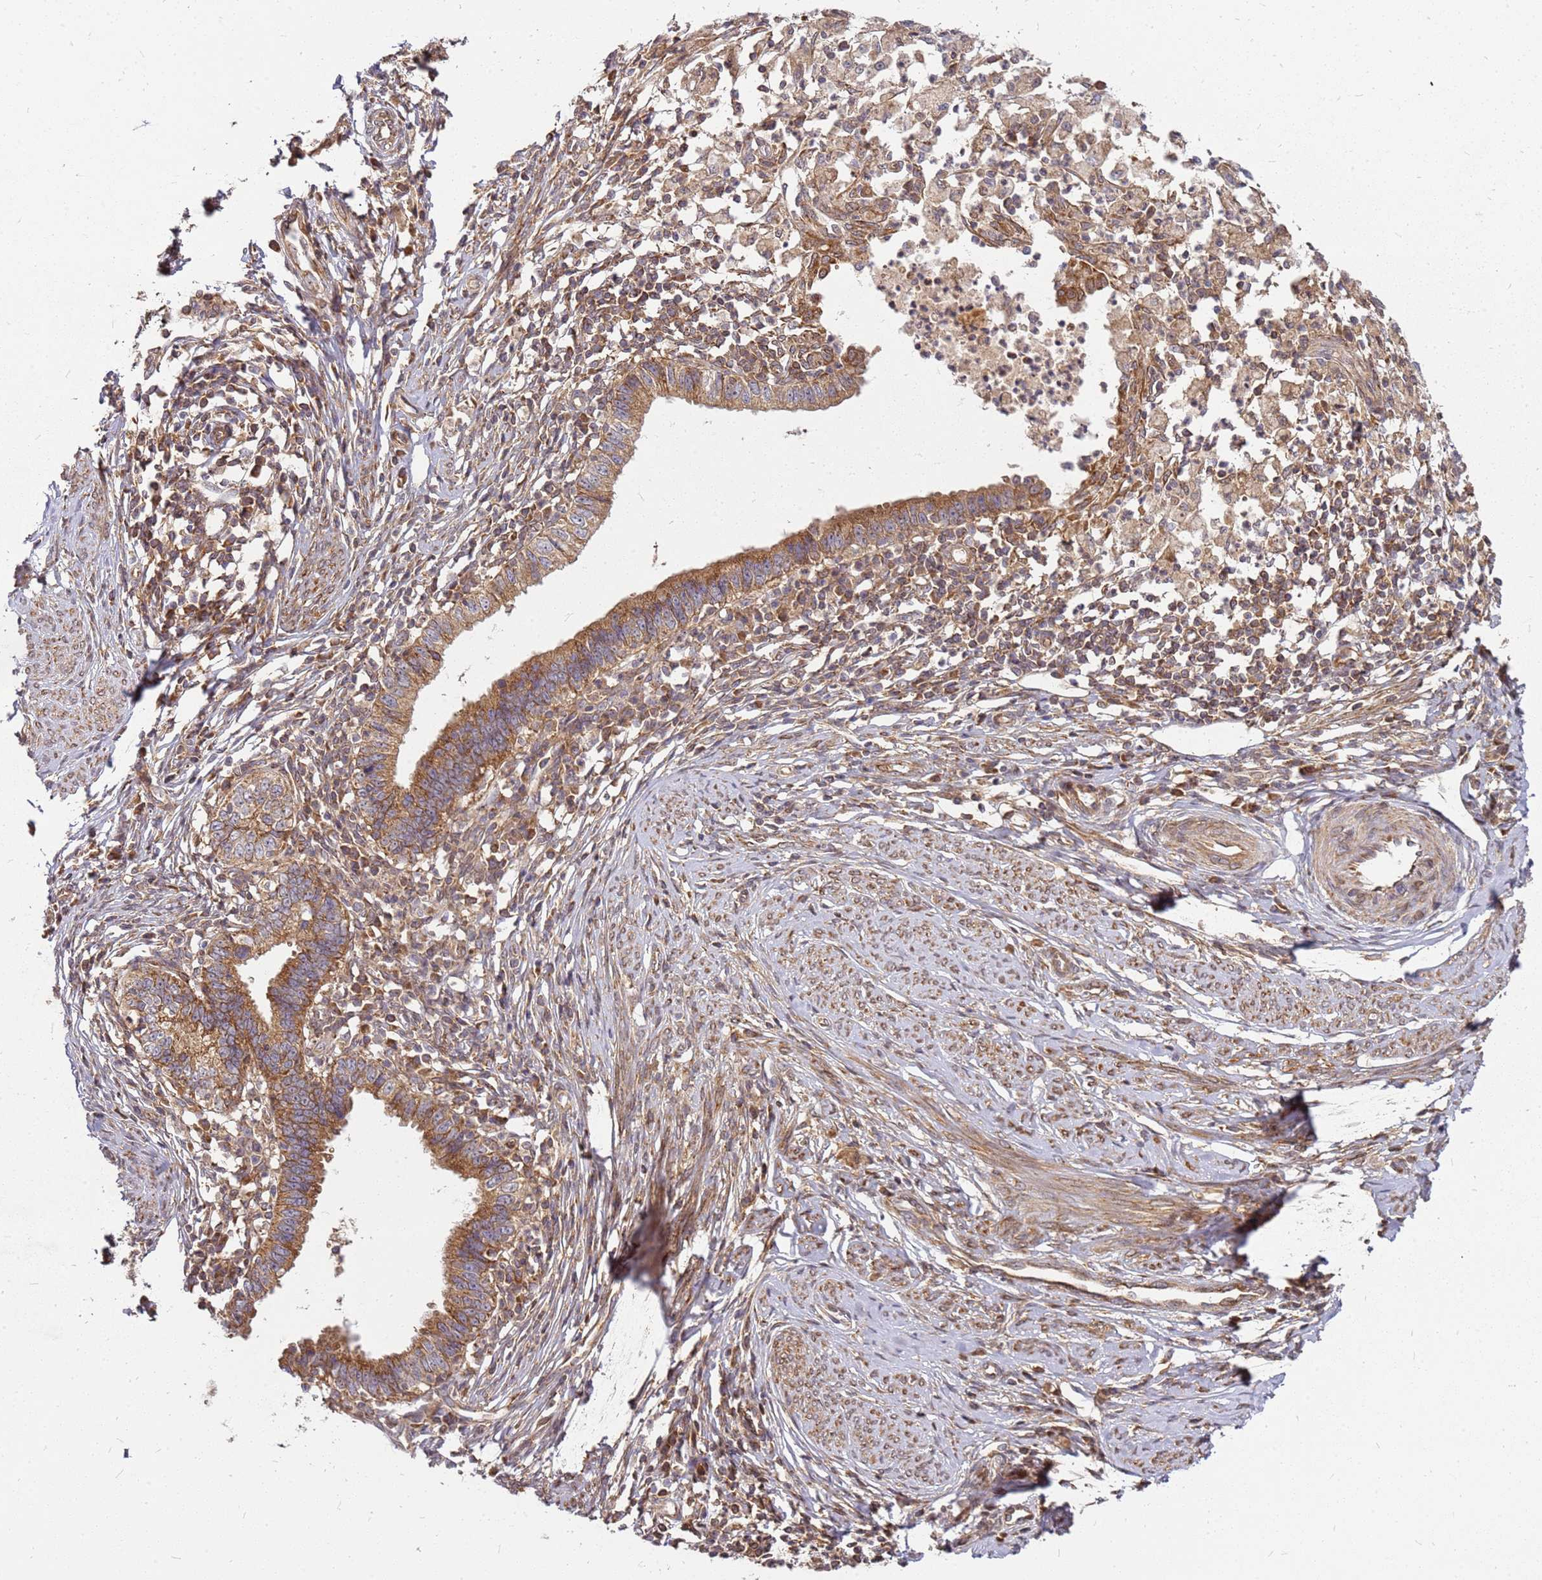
{"staining": {"intensity": "moderate", "quantity": ">75%", "location": "cytoplasmic/membranous"}, "tissue": "cervical cancer", "cell_type": "Tumor cells", "image_type": "cancer", "snomed": [{"axis": "morphology", "description": "Adenocarcinoma, NOS"}, {"axis": "topography", "description": "Cervix"}], "caption": "Tumor cells reveal medium levels of moderate cytoplasmic/membranous staining in approximately >75% of cells in cervical cancer (adenocarcinoma).", "gene": "CCDC159", "patient": {"sex": "female", "age": 36}}